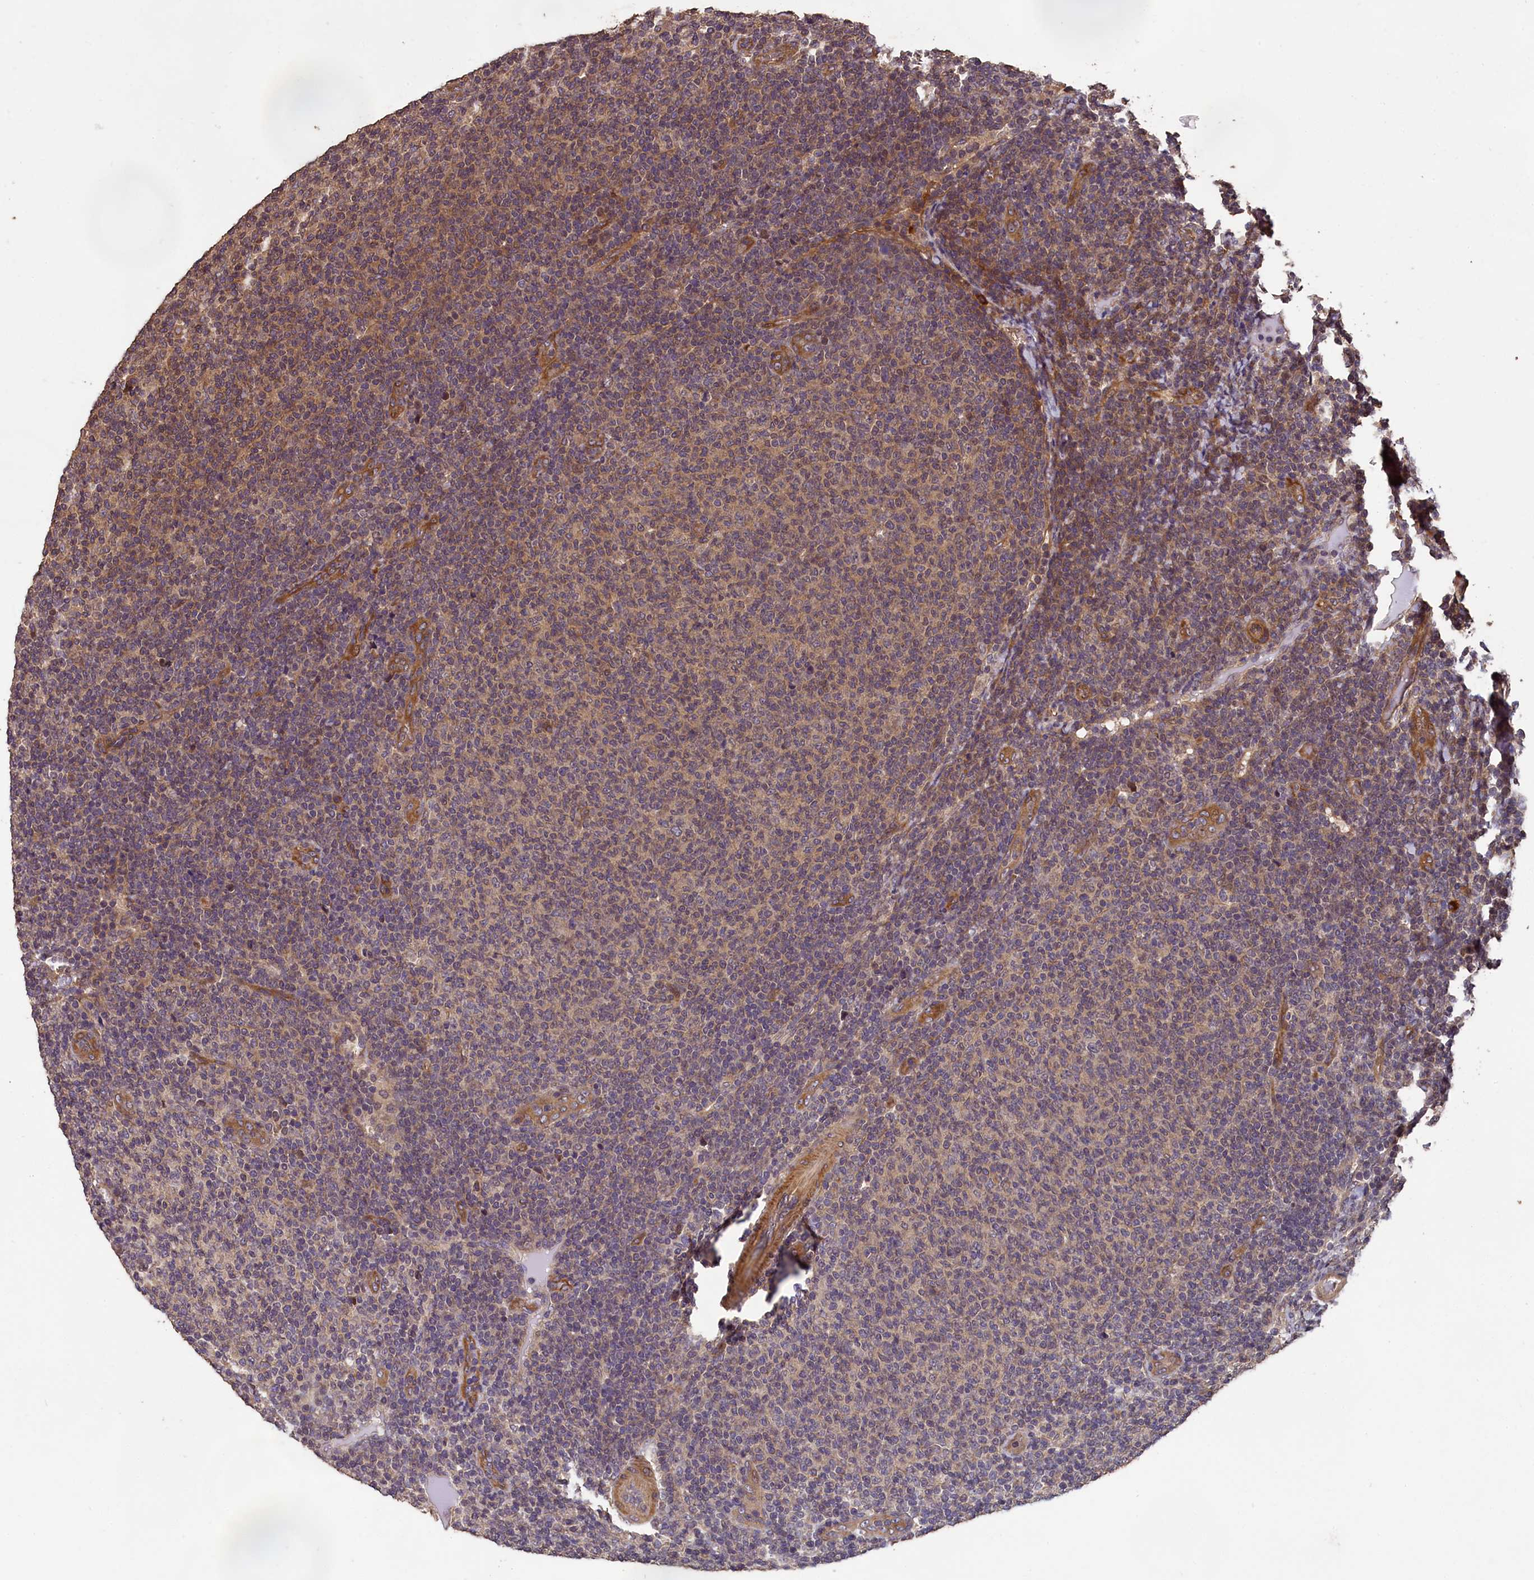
{"staining": {"intensity": "weak", "quantity": "<25%", "location": "cytoplasmic/membranous"}, "tissue": "lymphoma", "cell_type": "Tumor cells", "image_type": "cancer", "snomed": [{"axis": "morphology", "description": "Malignant lymphoma, non-Hodgkin's type, Low grade"}, {"axis": "topography", "description": "Lymph node"}], "caption": "Immunohistochemistry (IHC) micrograph of low-grade malignant lymphoma, non-Hodgkin's type stained for a protein (brown), which displays no positivity in tumor cells.", "gene": "CHD9", "patient": {"sex": "male", "age": 66}}